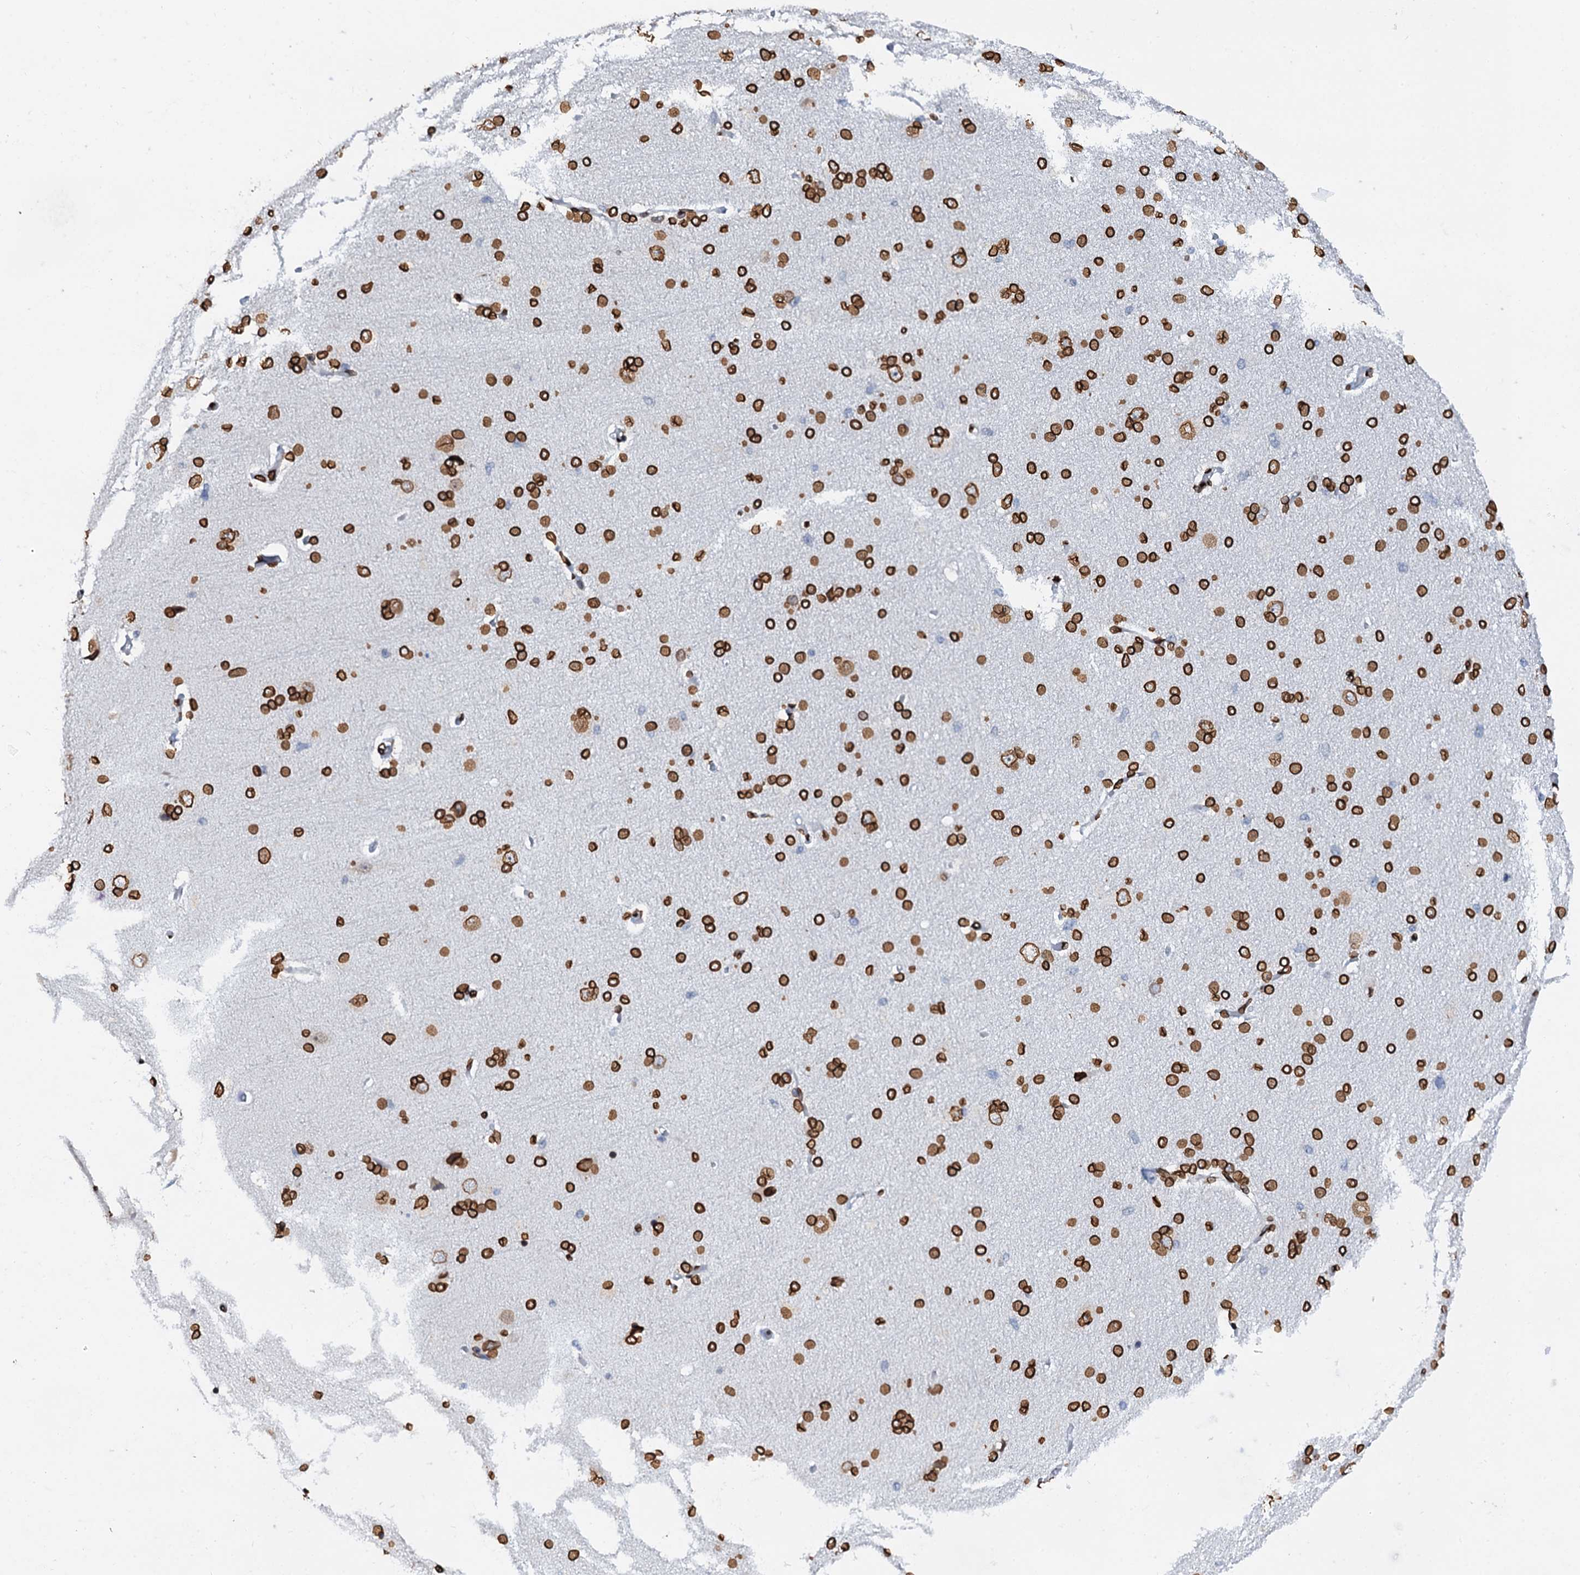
{"staining": {"intensity": "strong", "quantity": ">75%", "location": "nuclear"}, "tissue": "cerebral cortex", "cell_type": "Endothelial cells", "image_type": "normal", "snomed": [{"axis": "morphology", "description": "Normal tissue, NOS"}, {"axis": "topography", "description": "Cerebral cortex"}], "caption": "Immunohistochemical staining of normal human cerebral cortex demonstrates strong nuclear protein staining in approximately >75% of endothelial cells.", "gene": "KATNAL2", "patient": {"sex": "male", "age": 62}}